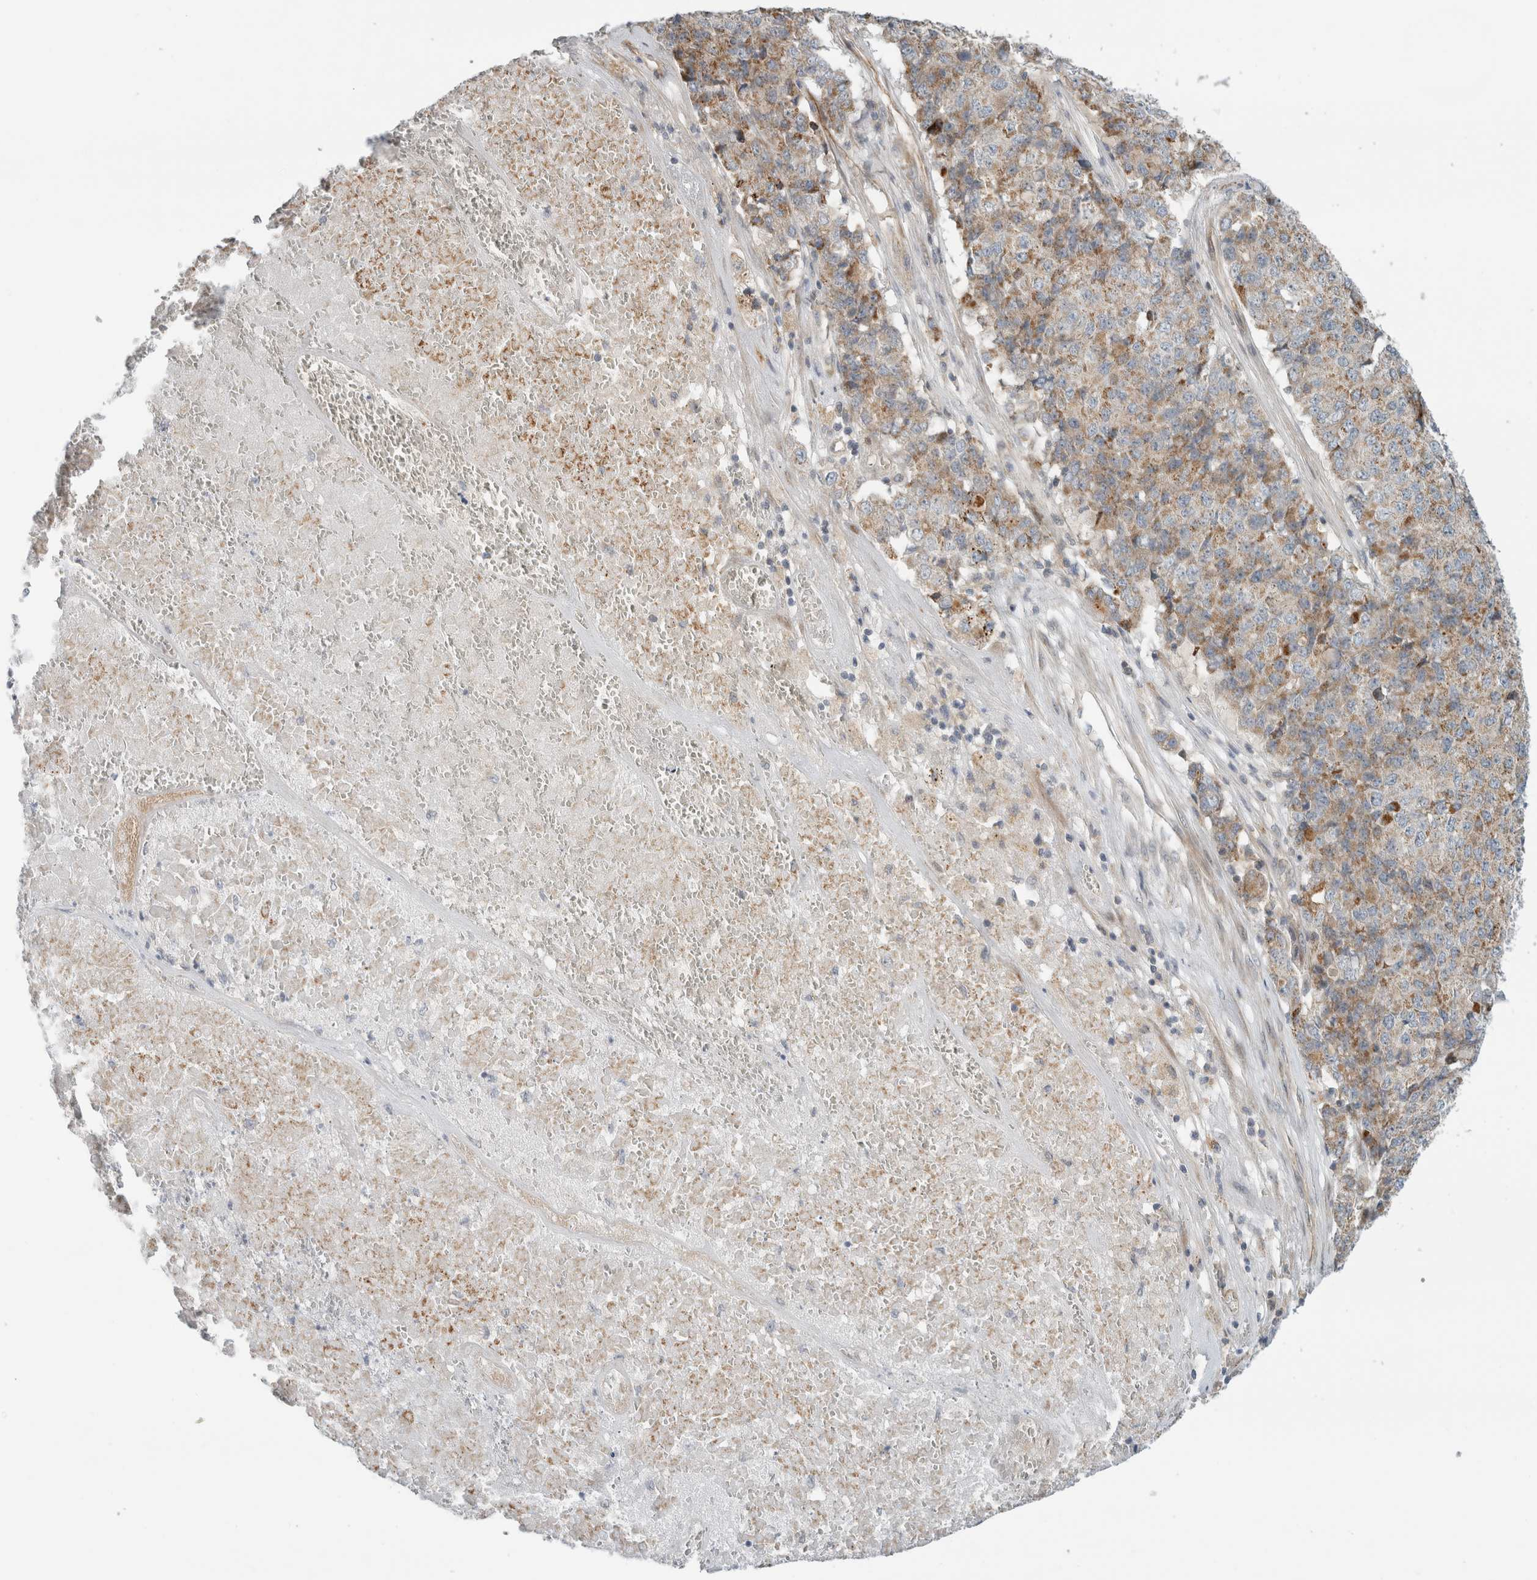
{"staining": {"intensity": "moderate", "quantity": ">75%", "location": "cytoplasmic/membranous"}, "tissue": "pancreatic cancer", "cell_type": "Tumor cells", "image_type": "cancer", "snomed": [{"axis": "morphology", "description": "Adenocarcinoma, NOS"}, {"axis": "topography", "description": "Pancreas"}], "caption": "There is medium levels of moderate cytoplasmic/membranous expression in tumor cells of adenocarcinoma (pancreatic), as demonstrated by immunohistochemical staining (brown color).", "gene": "KPNA5", "patient": {"sex": "male", "age": 50}}